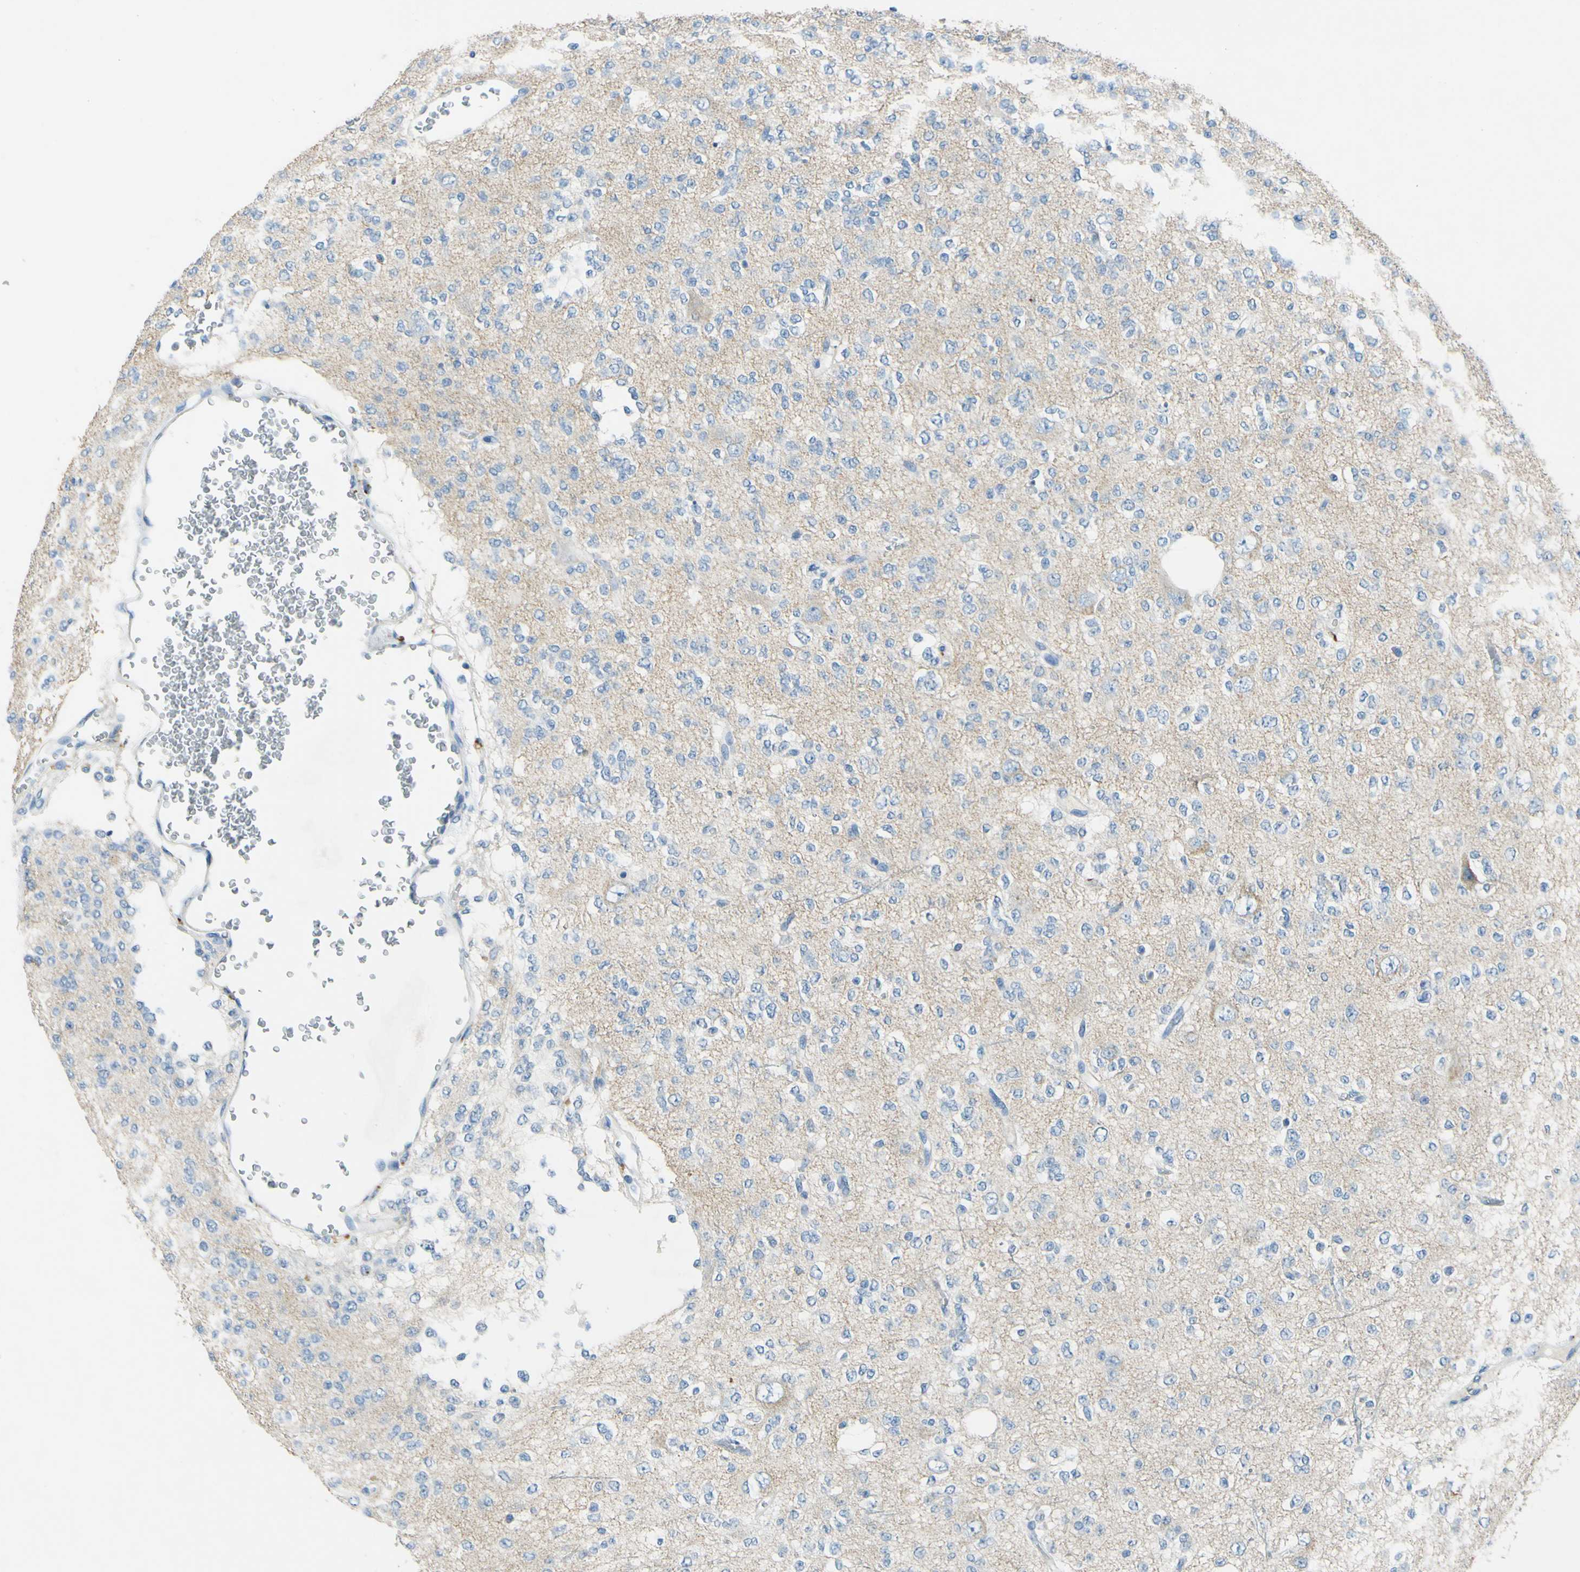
{"staining": {"intensity": "negative", "quantity": "none", "location": "none"}, "tissue": "glioma", "cell_type": "Tumor cells", "image_type": "cancer", "snomed": [{"axis": "morphology", "description": "Glioma, malignant, Low grade"}, {"axis": "topography", "description": "Brain"}], "caption": "Immunohistochemistry (IHC) micrograph of malignant glioma (low-grade) stained for a protein (brown), which displays no positivity in tumor cells.", "gene": "CDH10", "patient": {"sex": "male", "age": 38}}